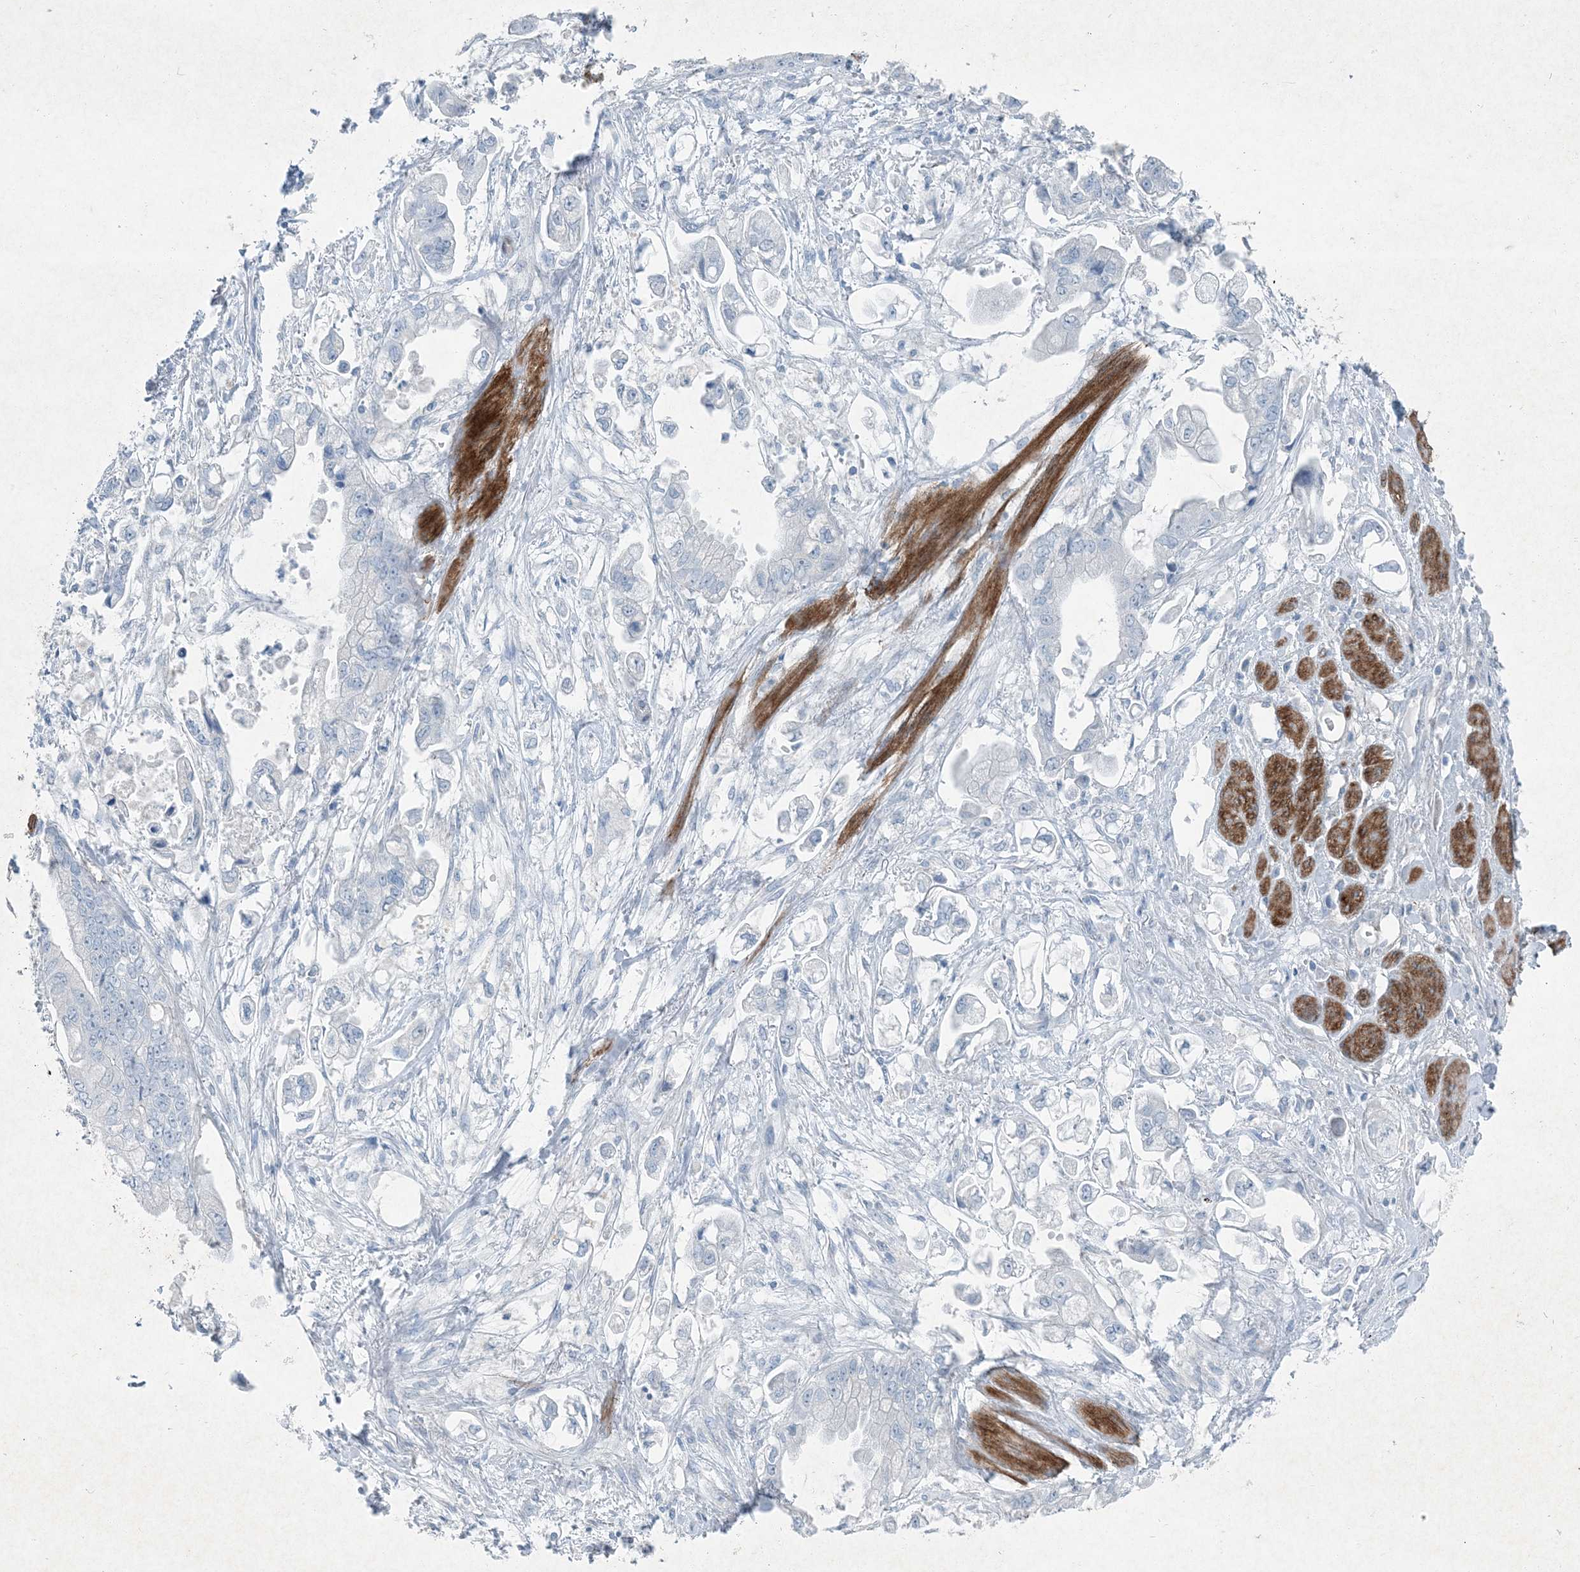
{"staining": {"intensity": "negative", "quantity": "none", "location": "none"}, "tissue": "stomach cancer", "cell_type": "Tumor cells", "image_type": "cancer", "snomed": [{"axis": "morphology", "description": "Adenocarcinoma, NOS"}, {"axis": "topography", "description": "Stomach"}], "caption": "Immunohistochemistry (IHC) micrograph of human stomach cancer (adenocarcinoma) stained for a protein (brown), which displays no positivity in tumor cells. (Immunohistochemistry, brightfield microscopy, high magnification).", "gene": "PGM5", "patient": {"sex": "male", "age": 62}}